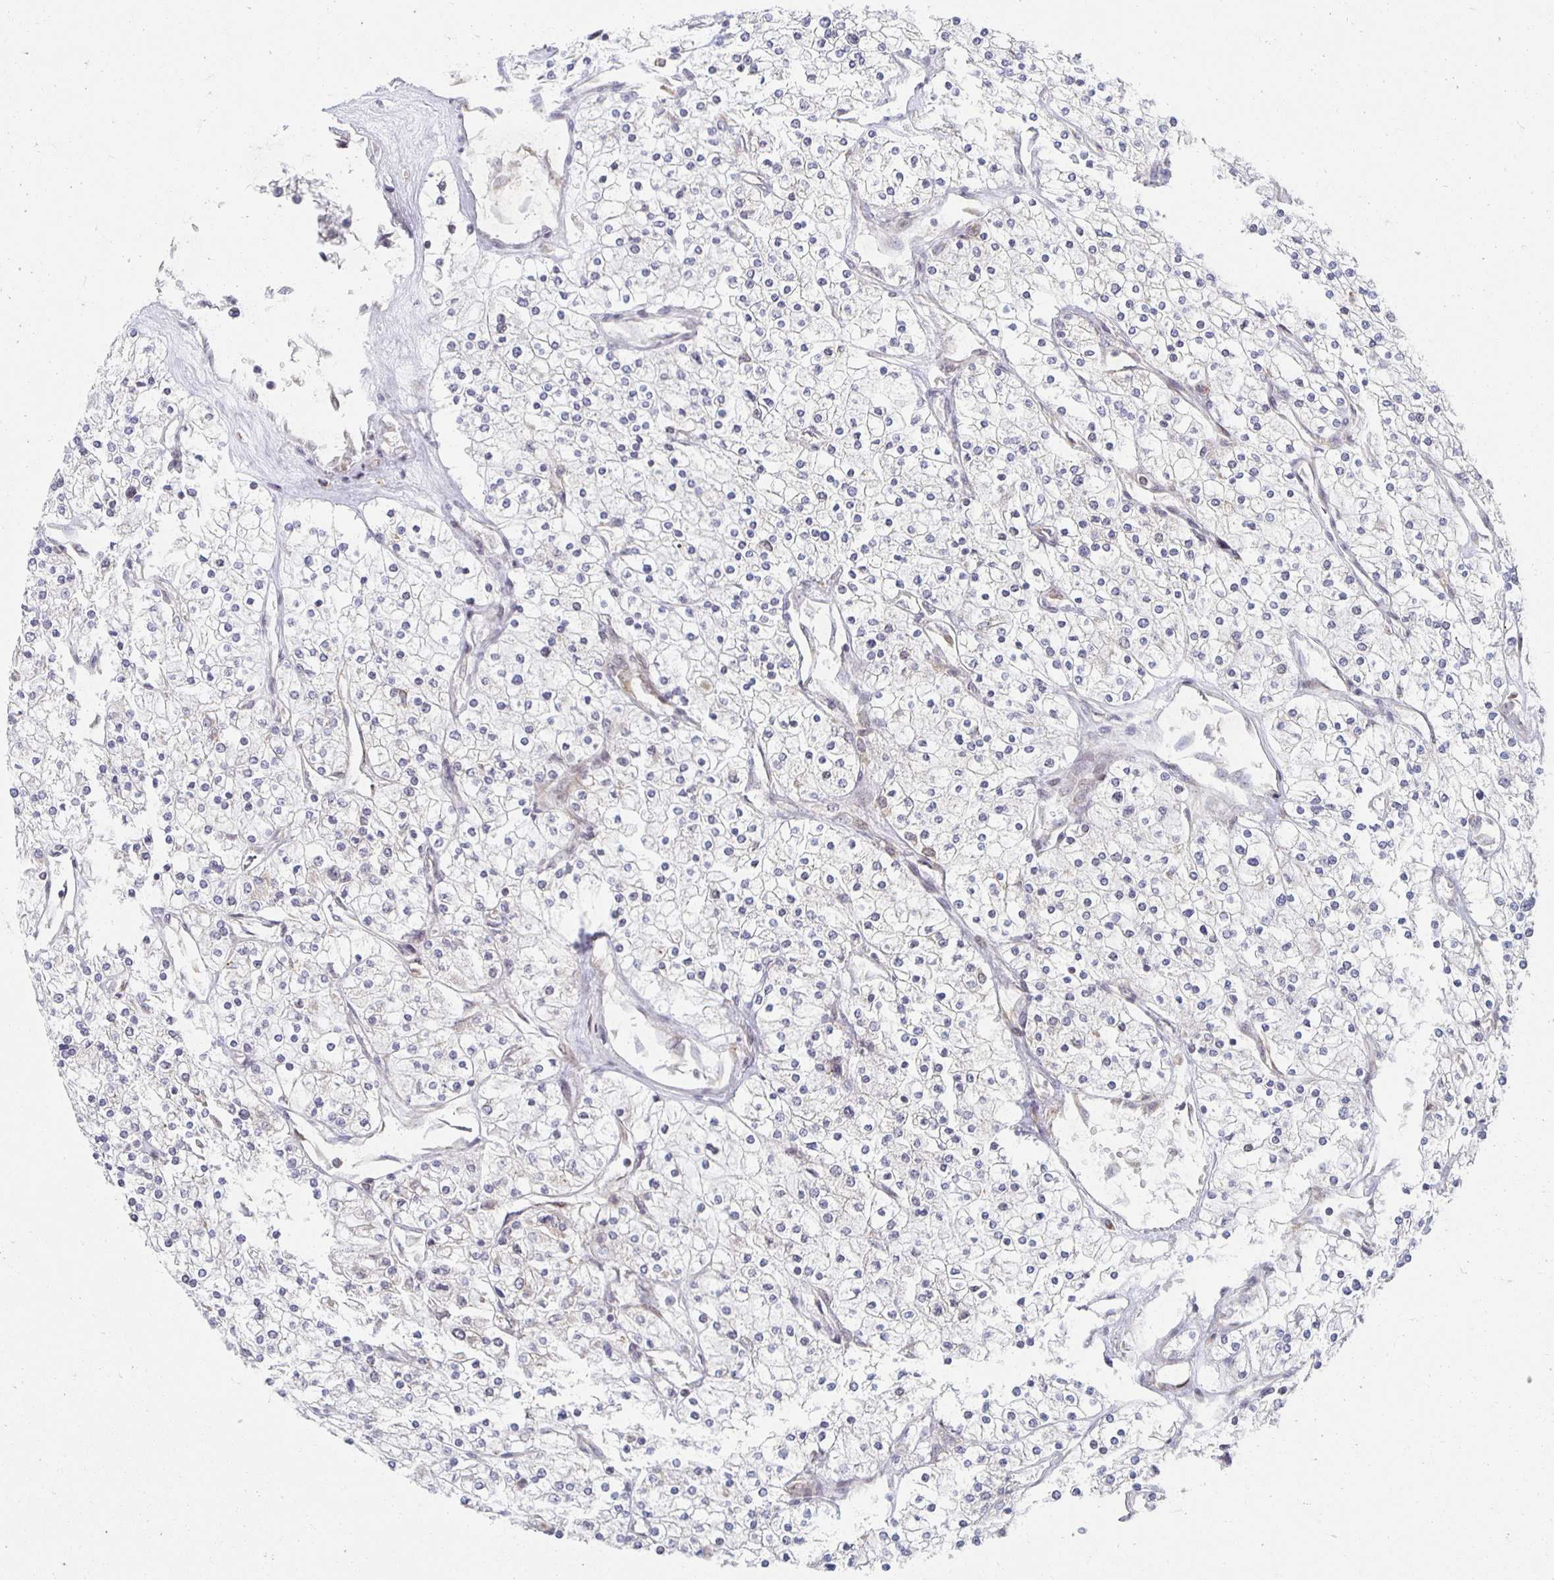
{"staining": {"intensity": "negative", "quantity": "none", "location": "none"}, "tissue": "renal cancer", "cell_type": "Tumor cells", "image_type": "cancer", "snomed": [{"axis": "morphology", "description": "Adenocarcinoma, NOS"}, {"axis": "topography", "description": "Kidney"}], "caption": "The micrograph shows no significant staining in tumor cells of renal cancer.", "gene": "HCFC1R1", "patient": {"sex": "male", "age": 80}}